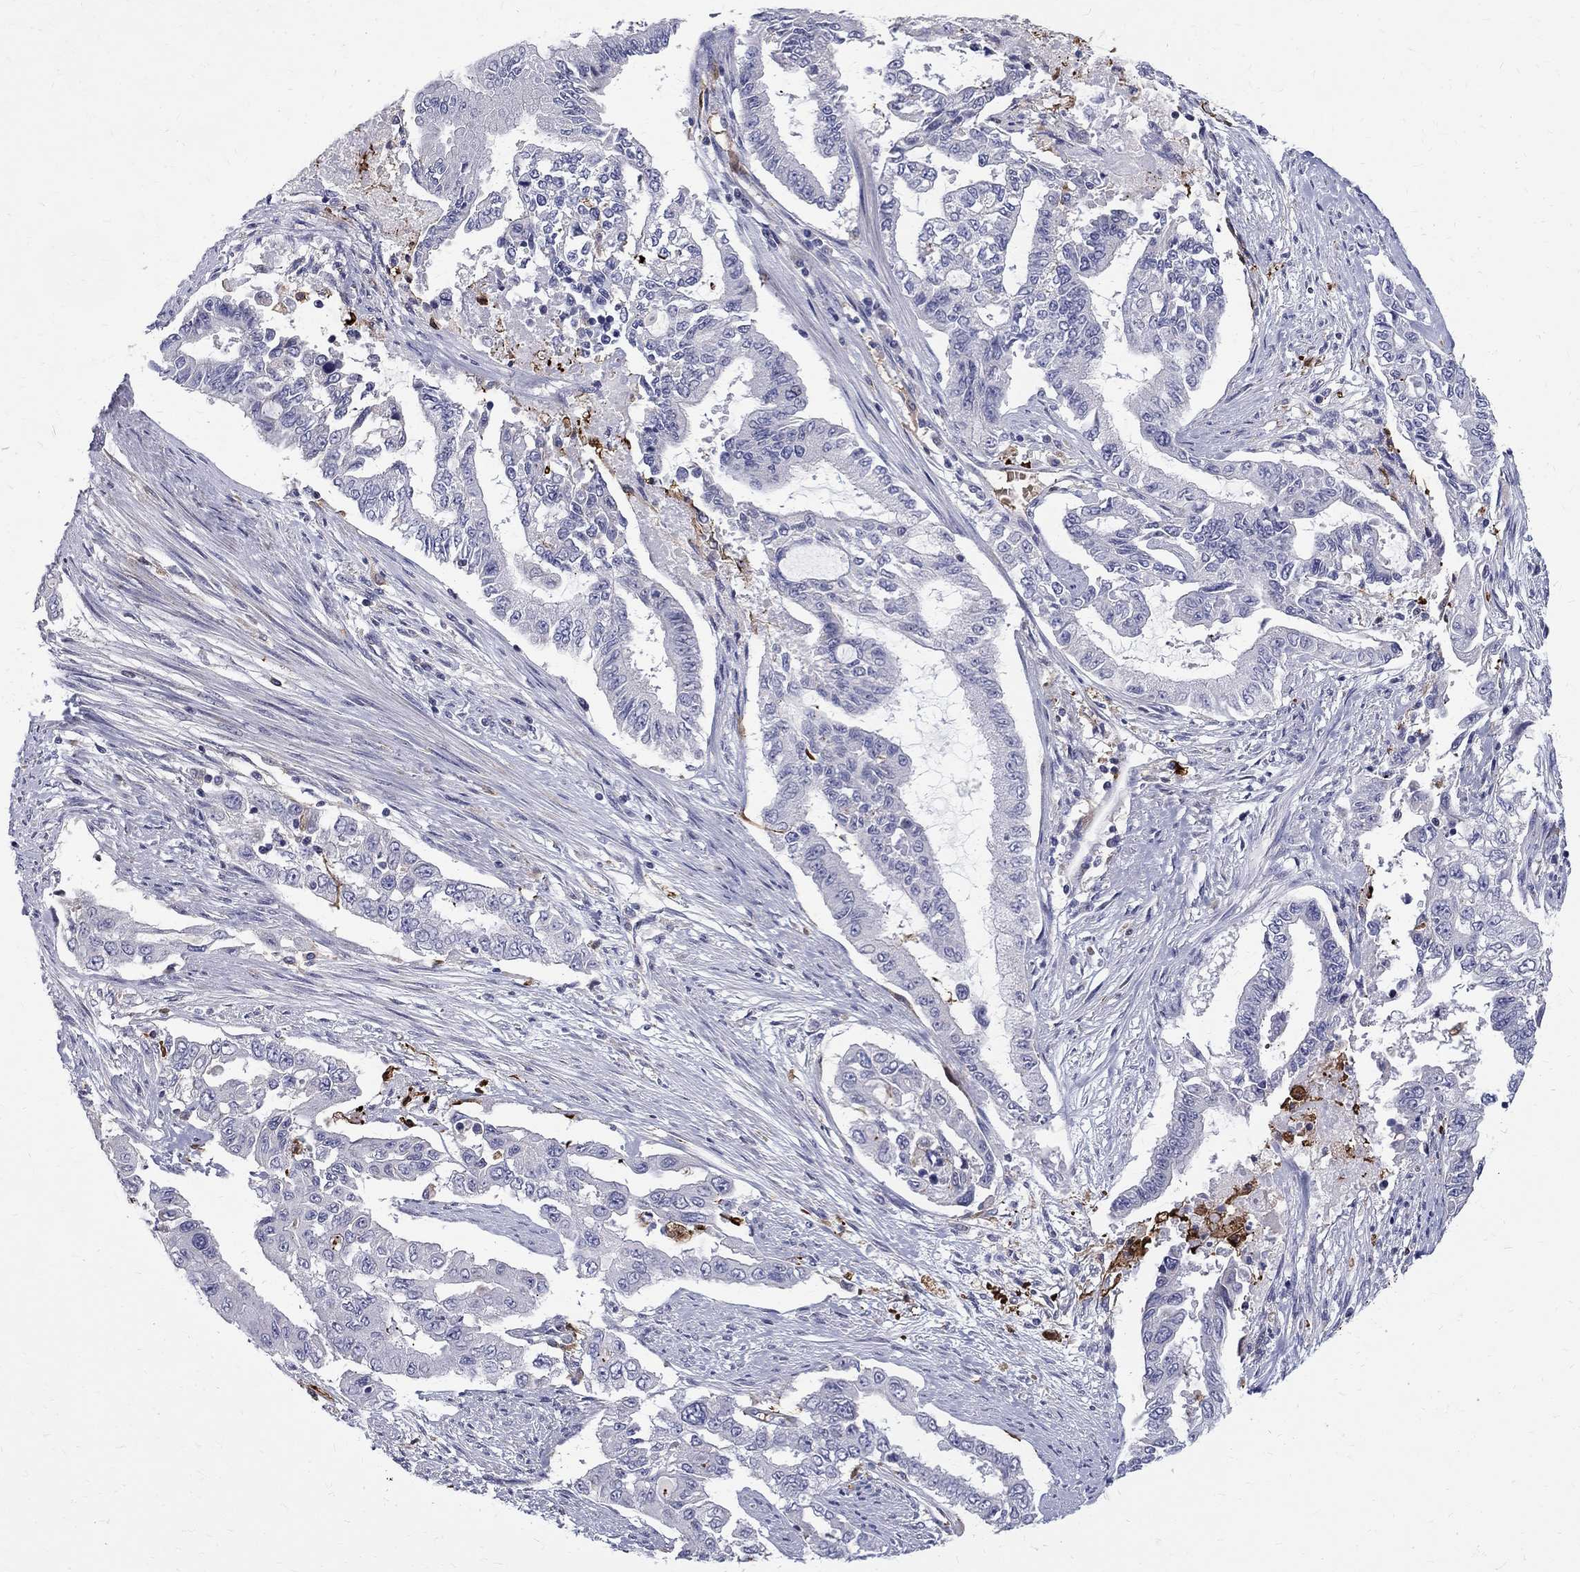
{"staining": {"intensity": "negative", "quantity": "none", "location": "none"}, "tissue": "endometrial cancer", "cell_type": "Tumor cells", "image_type": "cancer", "snomed": [{"axis": "morphology", "description": "Adenocarcinoma, NOS"}, {"axis": "topography", "description": "Uterus"}], "caption": "Tumor cells show no significant protein positivity in endometrial cancer.", "gene": "AGER", "patient": {"sex": "female", "age": 59}}